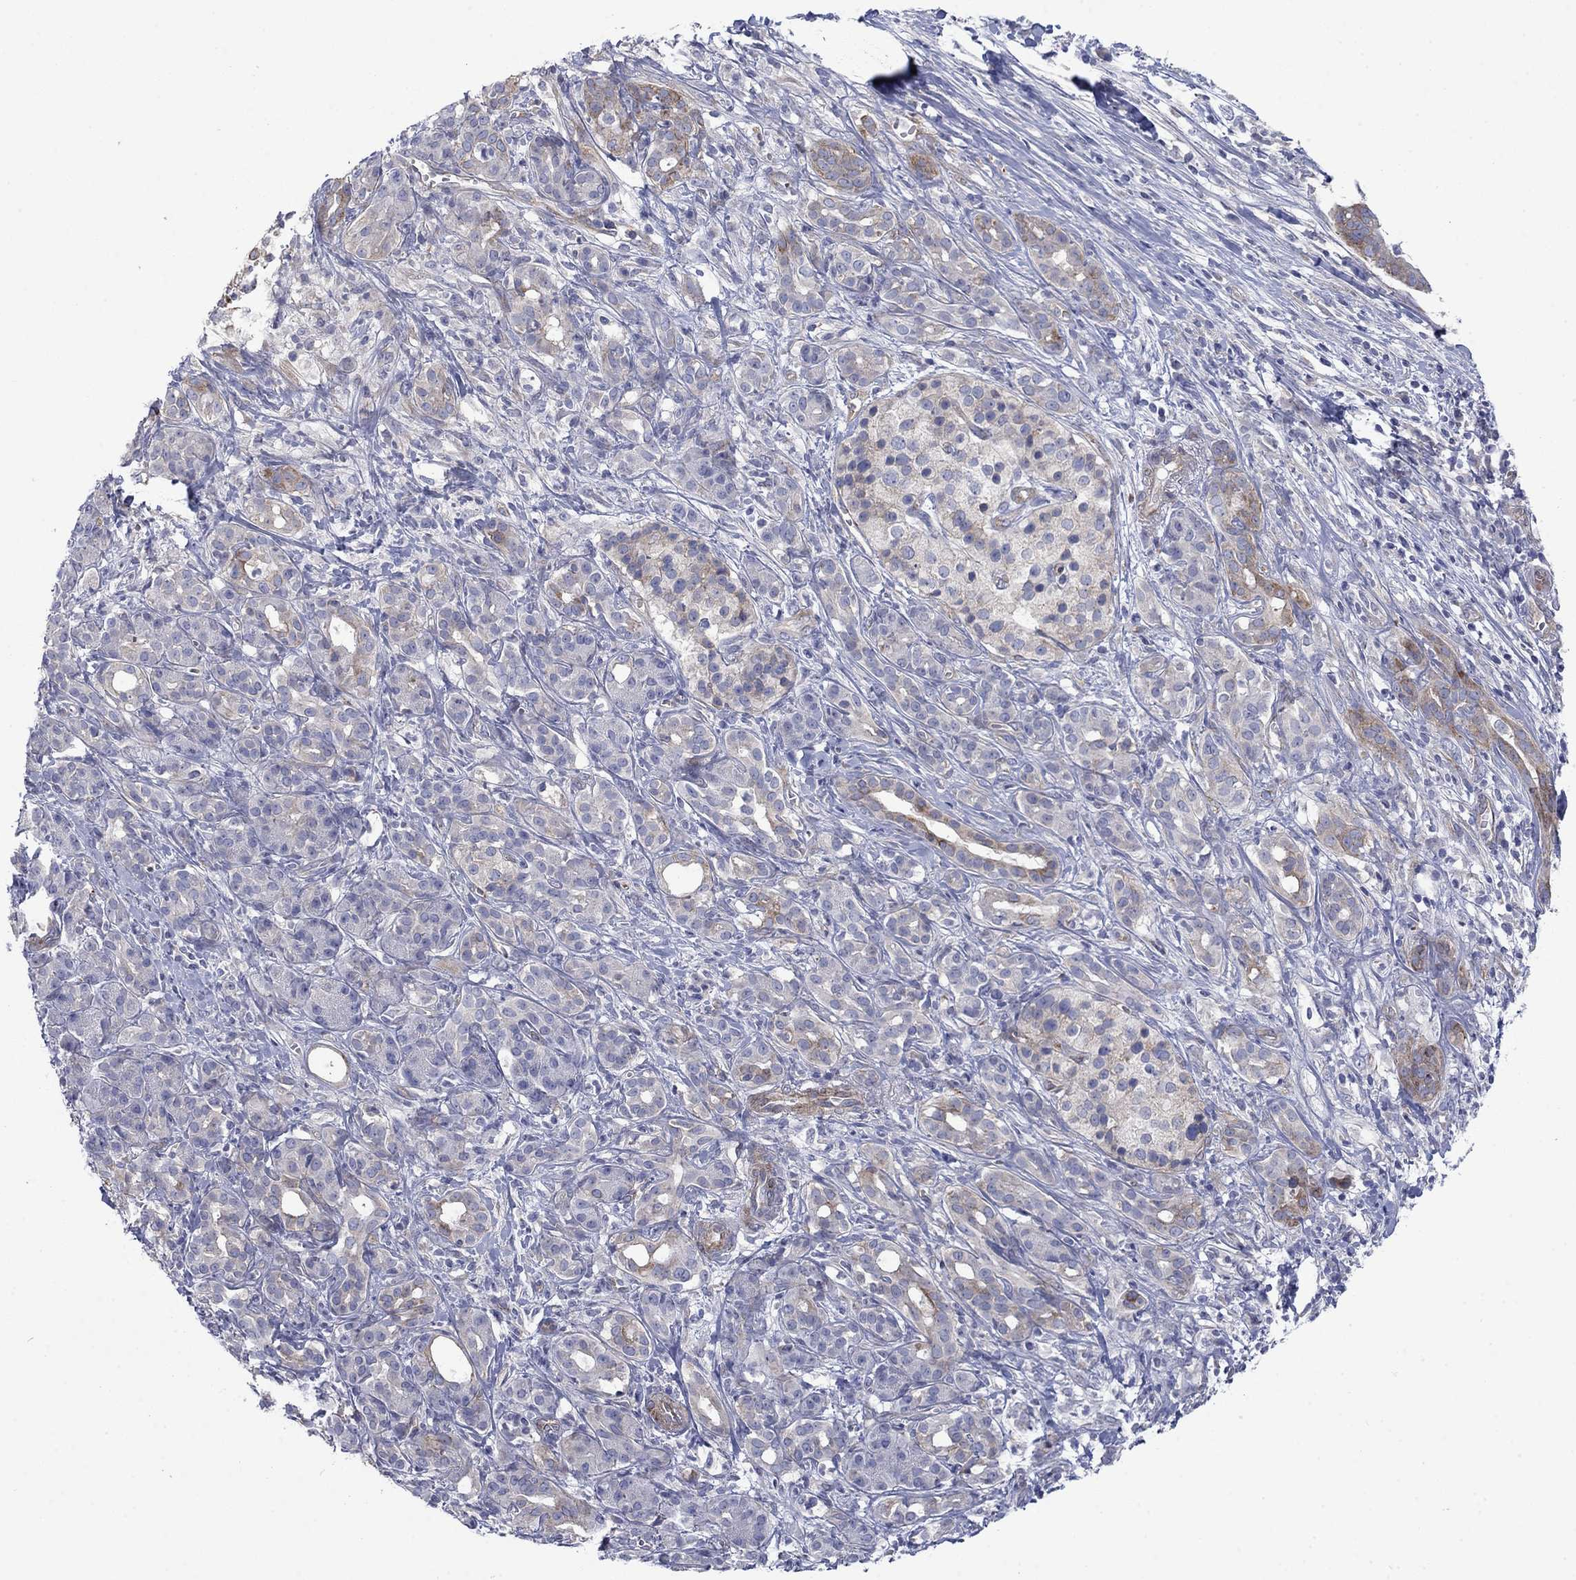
{"staining": {"intensity": "moderate", "quantity": "<25%", "location": "cytoplasmic/membranous"}, "tissue": "pancreatic cancer", "cell_type": "Tumor cells", "image_type": "cancer", "snomed": [{"axis": "morphology", "description": "Adenocarcinoma, NOS"}, {"axis": "topography", "description": "Pancreas"}], "caption": "Protein staining by IHC displays moderate cytoplasmic/membranous expression in about <25% of tumor cells in pancreatic adenocarcinoma.", "gene": "FXR1", "patient": {"sex": "male", "age": 61}}